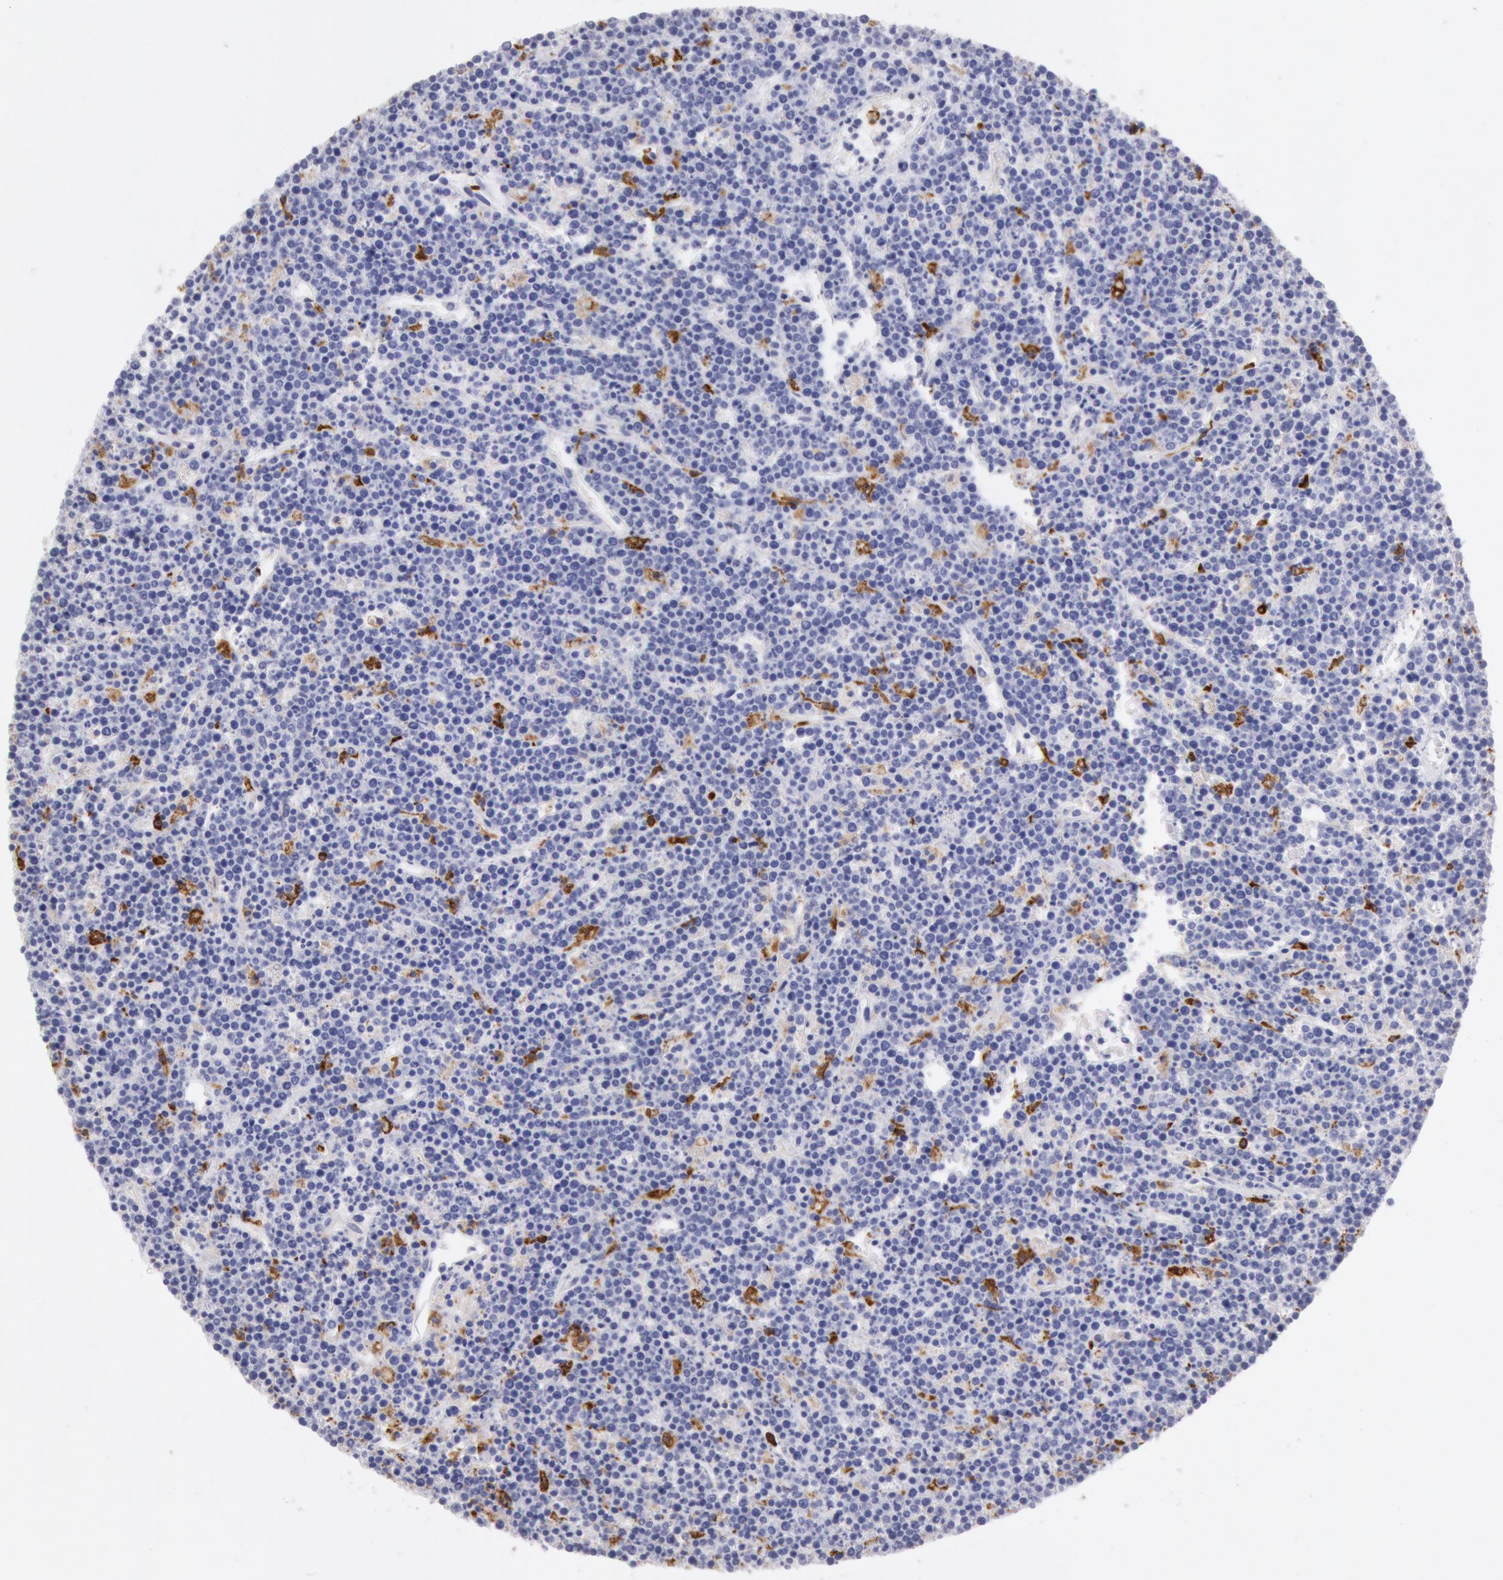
{"staining": {"intensity": "negative", "quantity": "none", "location": "none"}, "tissue": "lymphoma", "cell_type": "Tumor cells", "image_type": "cancer", "snomed": [{"axis": "morphology", "description": "Malignant lymphoma, non-Hodgkin's type, High grade"}, {"axis": "topography", "description": "Ovary"}], "caption": "DAB immunohistochemical staining of high-grade malignant lymphoma, non-Hodgkin's type demonstrates no significant positivity in tumor cells.", "gene": "FCN1", "patient": {"sex": "female", "age": 56}}